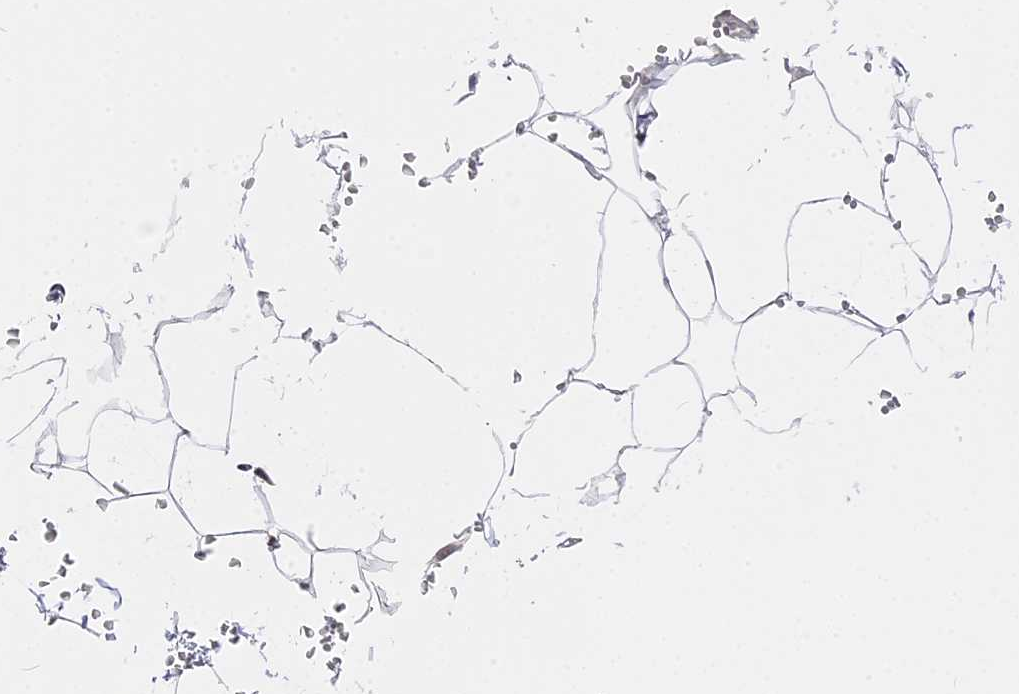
{"staining": {"intensity": "weak", "quantity": "25%-75%", "location": "cytoplasmic/membranous"}, "tissue": "adipose tissue", "cell_type": "Adipocytes", "image_type": "normal", "snomed": [{"axis": "morphology", "description": "Normal tissue, NOS"}, {"axis": "topography", "description": "Gallbladder"}, {"axis": "topography", "description": "Peripheral nerve tissue"}], "caption": "The micrograph exhibits immunohistochemical staining of unremarkable adipose tissue. There is weak cytoplasmic/membranous positivity is appreciated in about 25%-75% of adipocytes.", "gene": "FAM174C", "patient": {"sex": "male", "age": 38}}